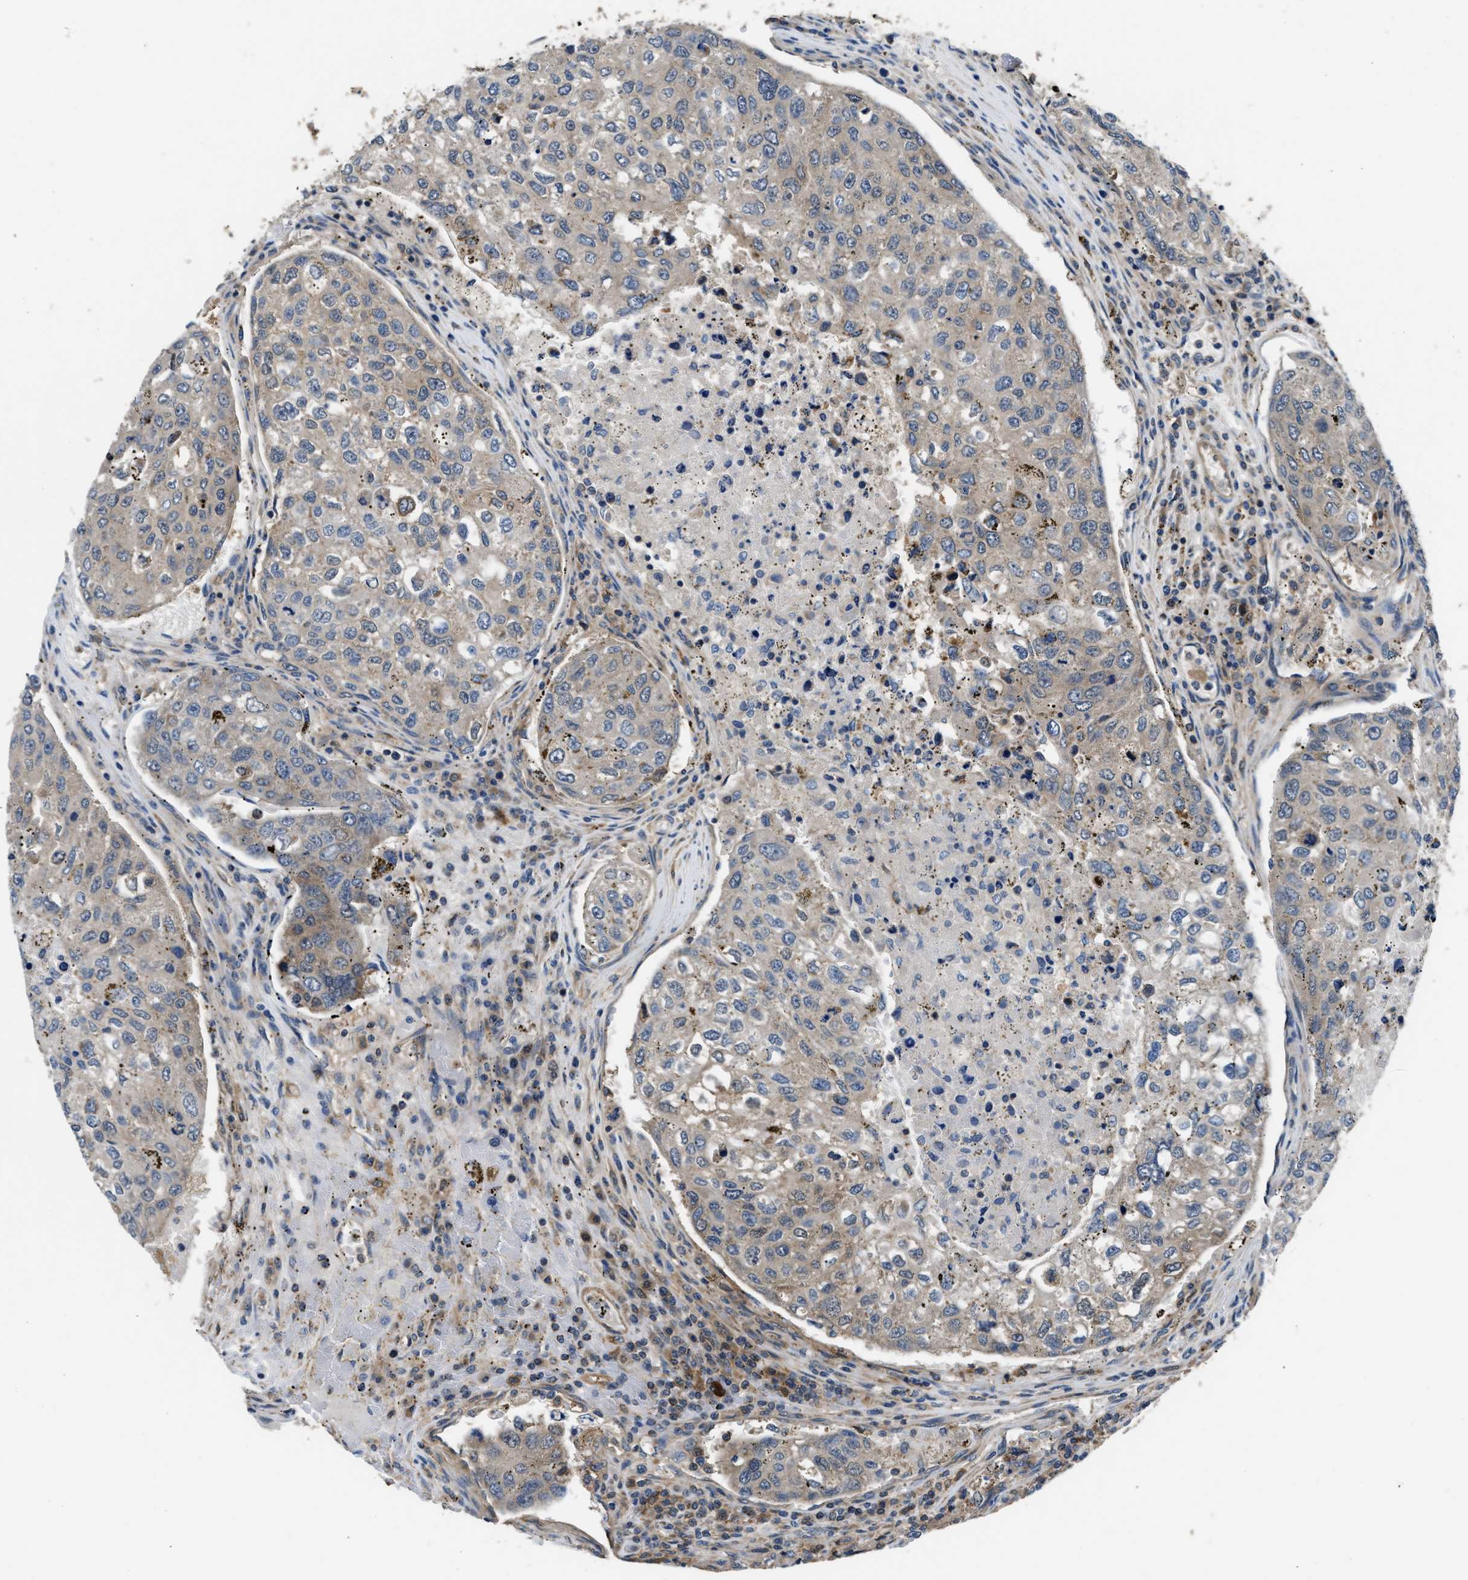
{"staining": {"intensity": "weak", "quantity": "25%-75%", "location": "cytoplasmic/membranous"}, "tissue": "urothelial cancer", "cell_type": "Tumor cells", "image_type": "cancer", "snomed": [{"axis": "morphology", "description": "Urothelial carcinoma, High grade"}, {"axis": "topography", "description": "Lymph node"}, {"axis": "topography", "description": "Urinary bladder"}], "caption": "Immunohistochemical staining of urothelial carcinoma (high-grade) shows low levels of weak cytoplasmic/membranous staining in about 25%-75% of tumor cells. The staining is performed using DAB (3,3'-diaminobenzidine) brown chromogen to label protein expression. The nuclei are counter-stained blue using hematoxylin.", "gene": "PPA1", "patient": {"sex": "male", "age": 51}}